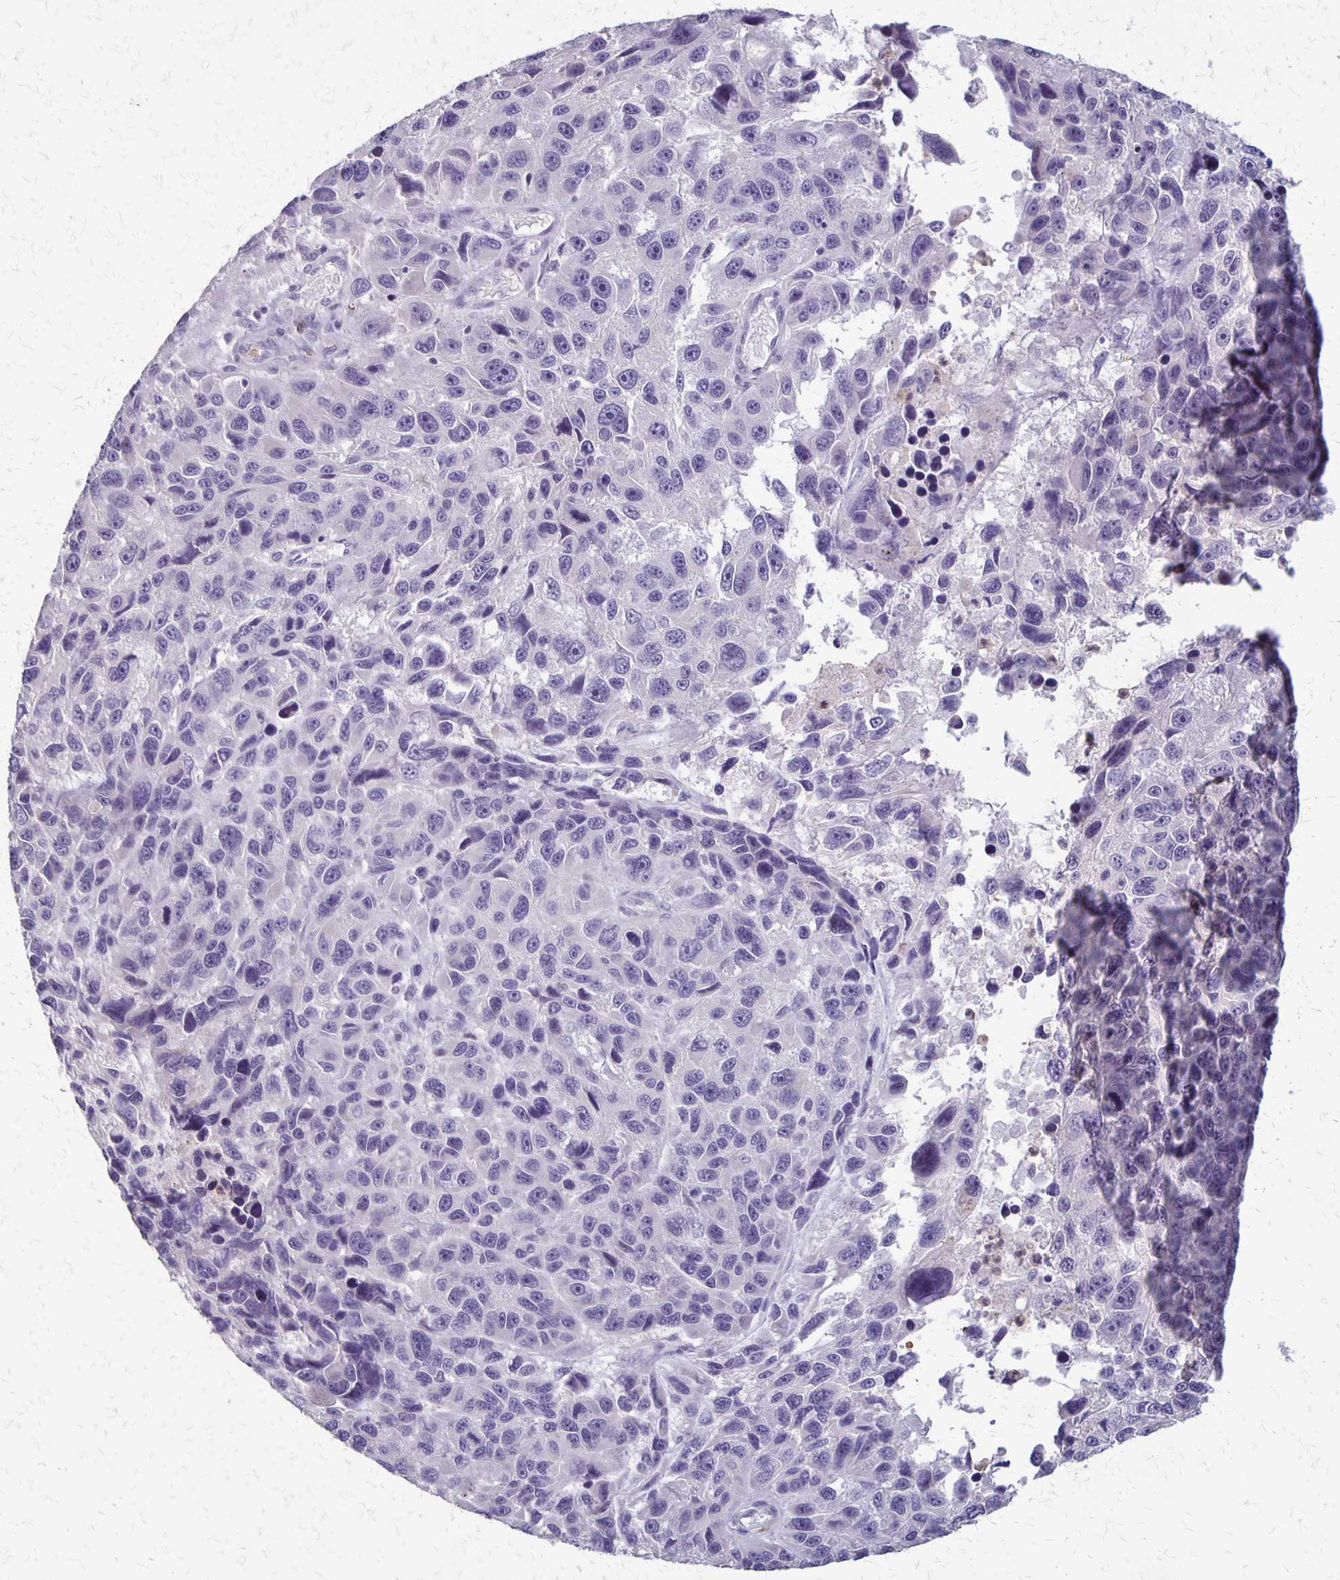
{"staining": {"intensity": "negative", "quantity": "none", "location": "none"}, "tissue": "melanoma", "cell_type": "Tumor cells", "image_type": "cancer", "snomed": [{"axis": "morphology", "description": "Malignant melanoma, NOS"}, {"axis": "topography", "description": "Skin"}], "caption": "Tumor cells show no significant protein positivity in malignant melanoma.", "gene": "SEPTIN5", "patient": {"sex": "male", "age": 53}}